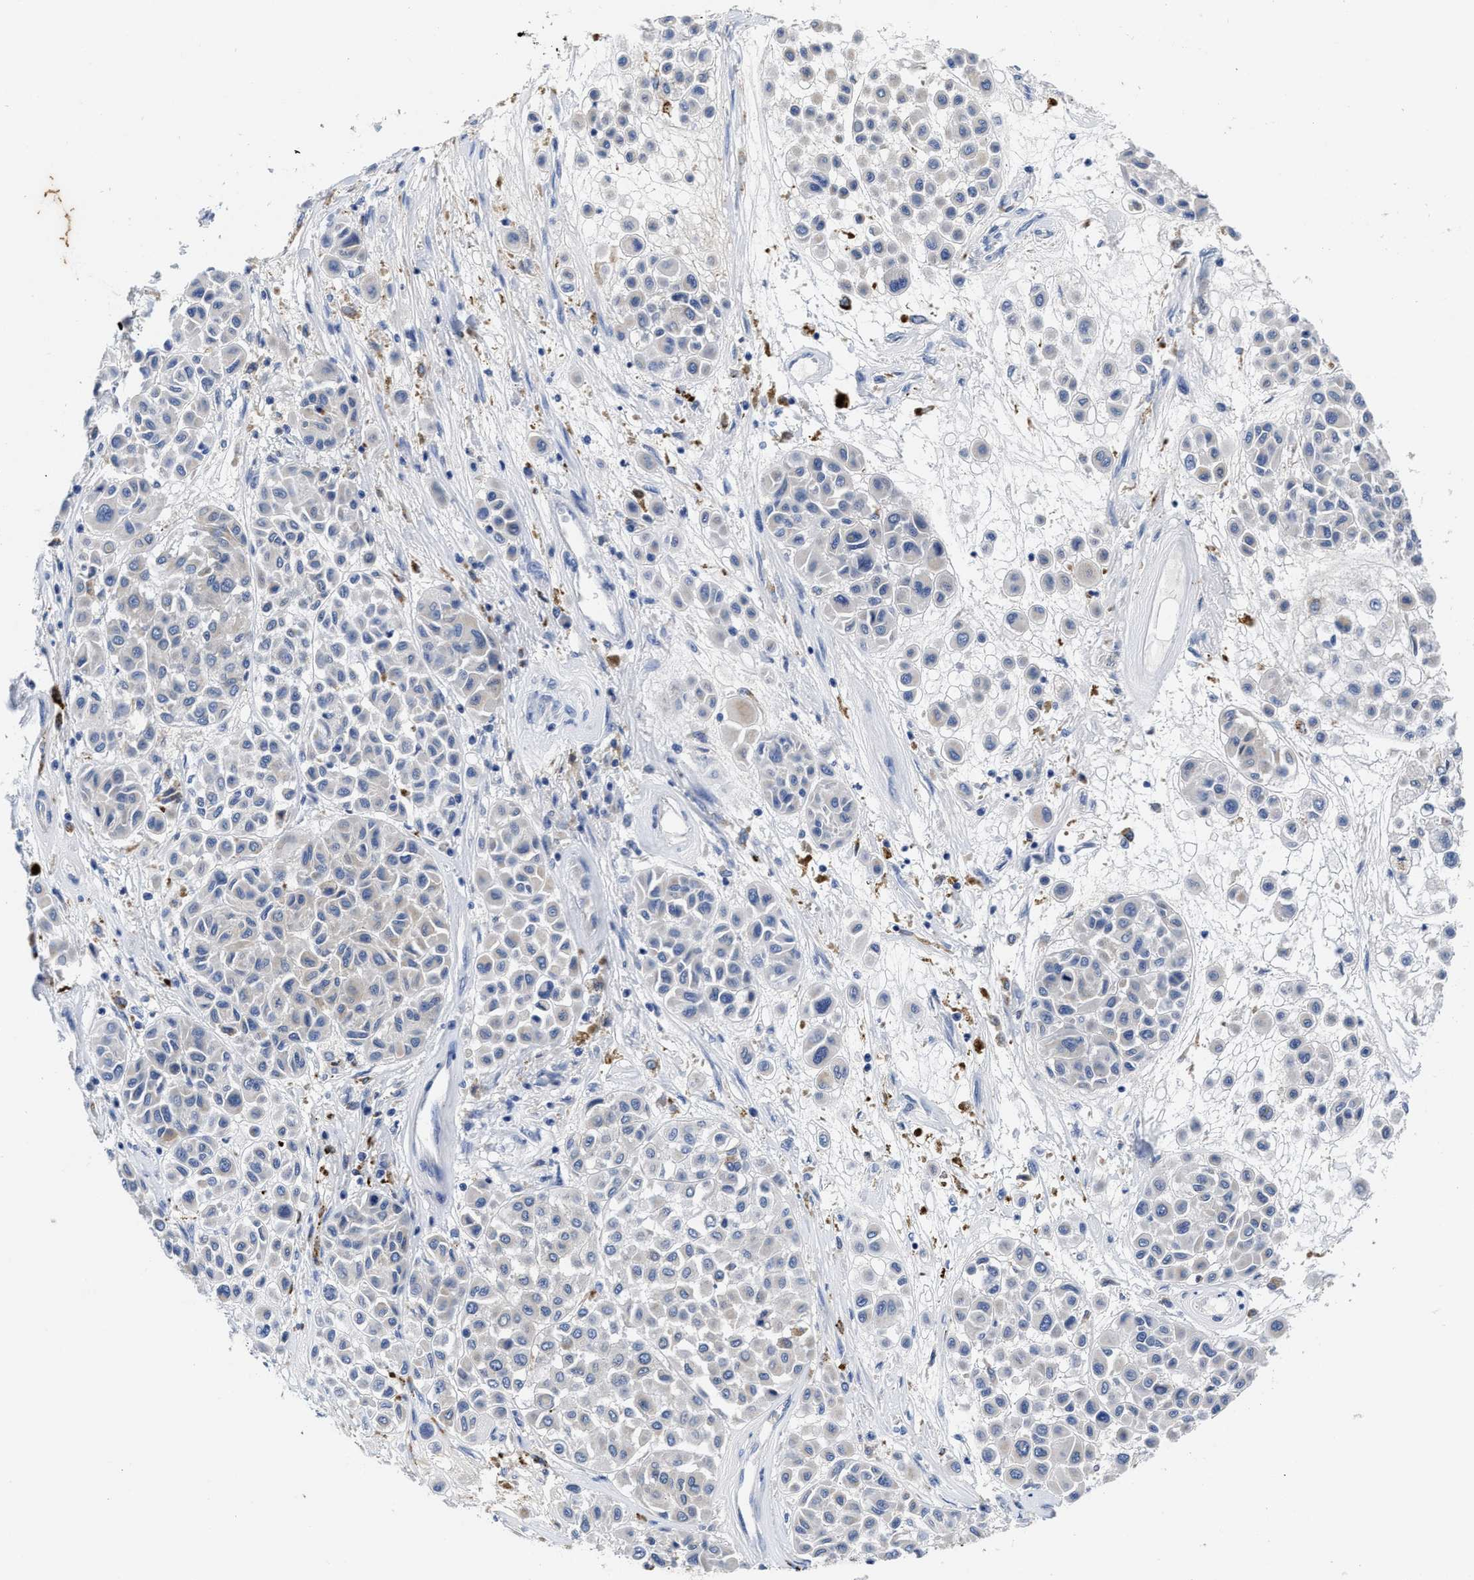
{"staining": {"intensity": "weak", "quantity": "<25%", "location": "cytoplasmic/membranous"}, "tissue": "melanoma", "cell_type": "Tumor cells", "image_type": "cancer", "snomed": [{"axis": "morphology", "description": "Malignant melanoma, Metastatic site"}, {"axis": "topography", "description": "Soft tissue"}], "caption": "The photomicrograph reveals no staining of tumor cells in melanoma.", "gene": "TBRG4", "patient": {"sex": "male", "age": 41}}